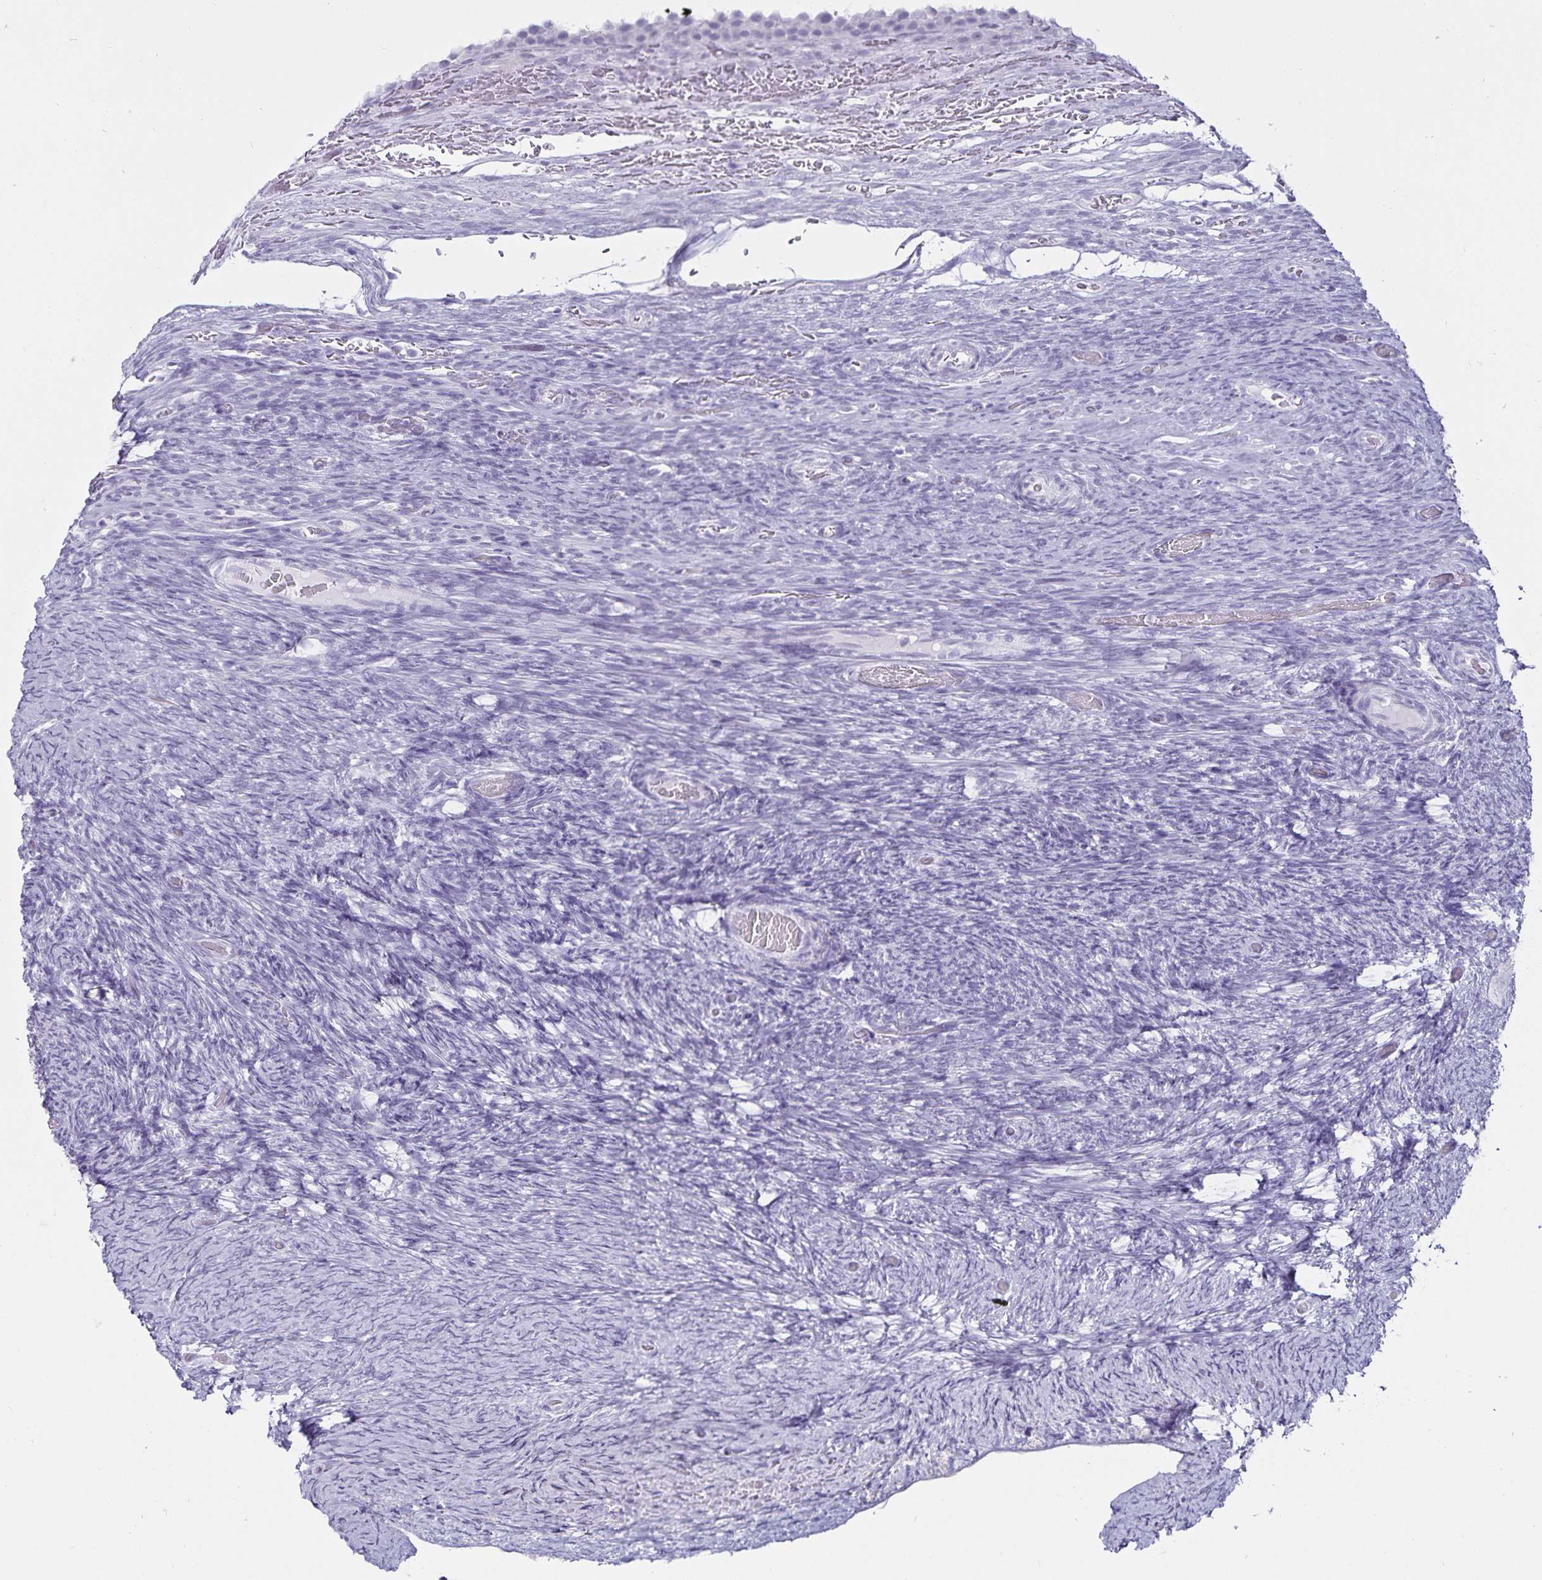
{"staining": {"intensity": "negative", "quantity": "none", "location": "none"}, "tissue": "ovary", "cell_type": "Follicle cells", "image_type": "normal", "snomed": [{"axis": "morphology", "description": "Normal tissue, NOS"}, {"axis": "topography", "description": "Ovary"}], "caption": "IHC of unremarkable human ovary reveals no staining in follicle cells. (DAB (3,3'-diaminobenzidine) IHC visualized using brightfield microscopy, high magnification).", "gene": "DEFA6", "patient": {"sex": "female", "age": 34}}